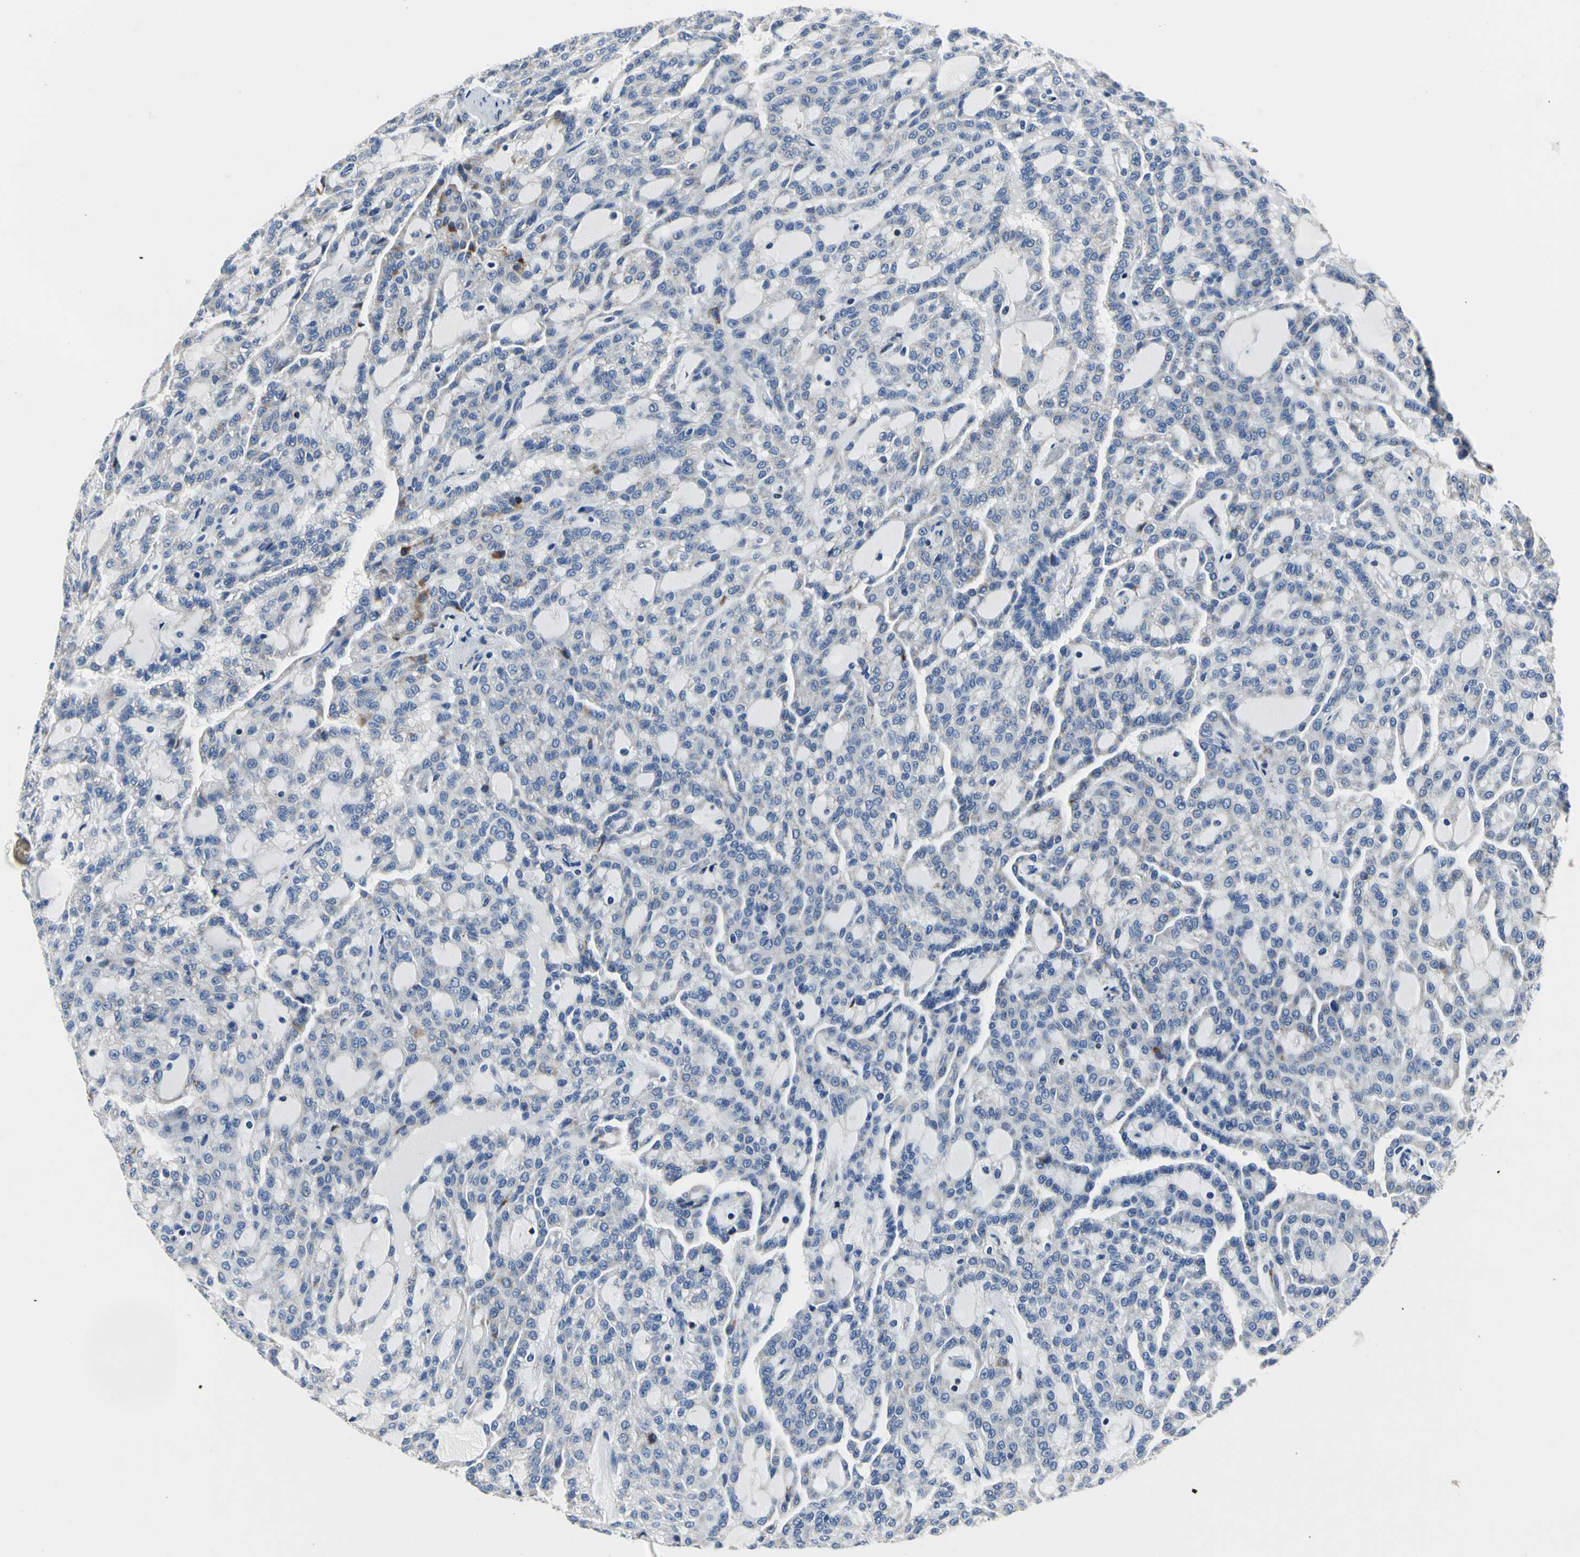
{"staining": {"intensity": "negative", "quantity": "none", "location": "none"}, "tissue": "renal cancer", "cell_type": "Tumor cells", "image_type": "cancer", "snomed": [{"axis": "morphology", "description": "Adenocarcinoma, NOS"}, {"axis": "topography", "description": "Kidney"}], "caption": "Tumor cells show no significant protein staining in renal cancer.", "gene": "IFI6", "patient": {"sex": "male", "age": 63}}